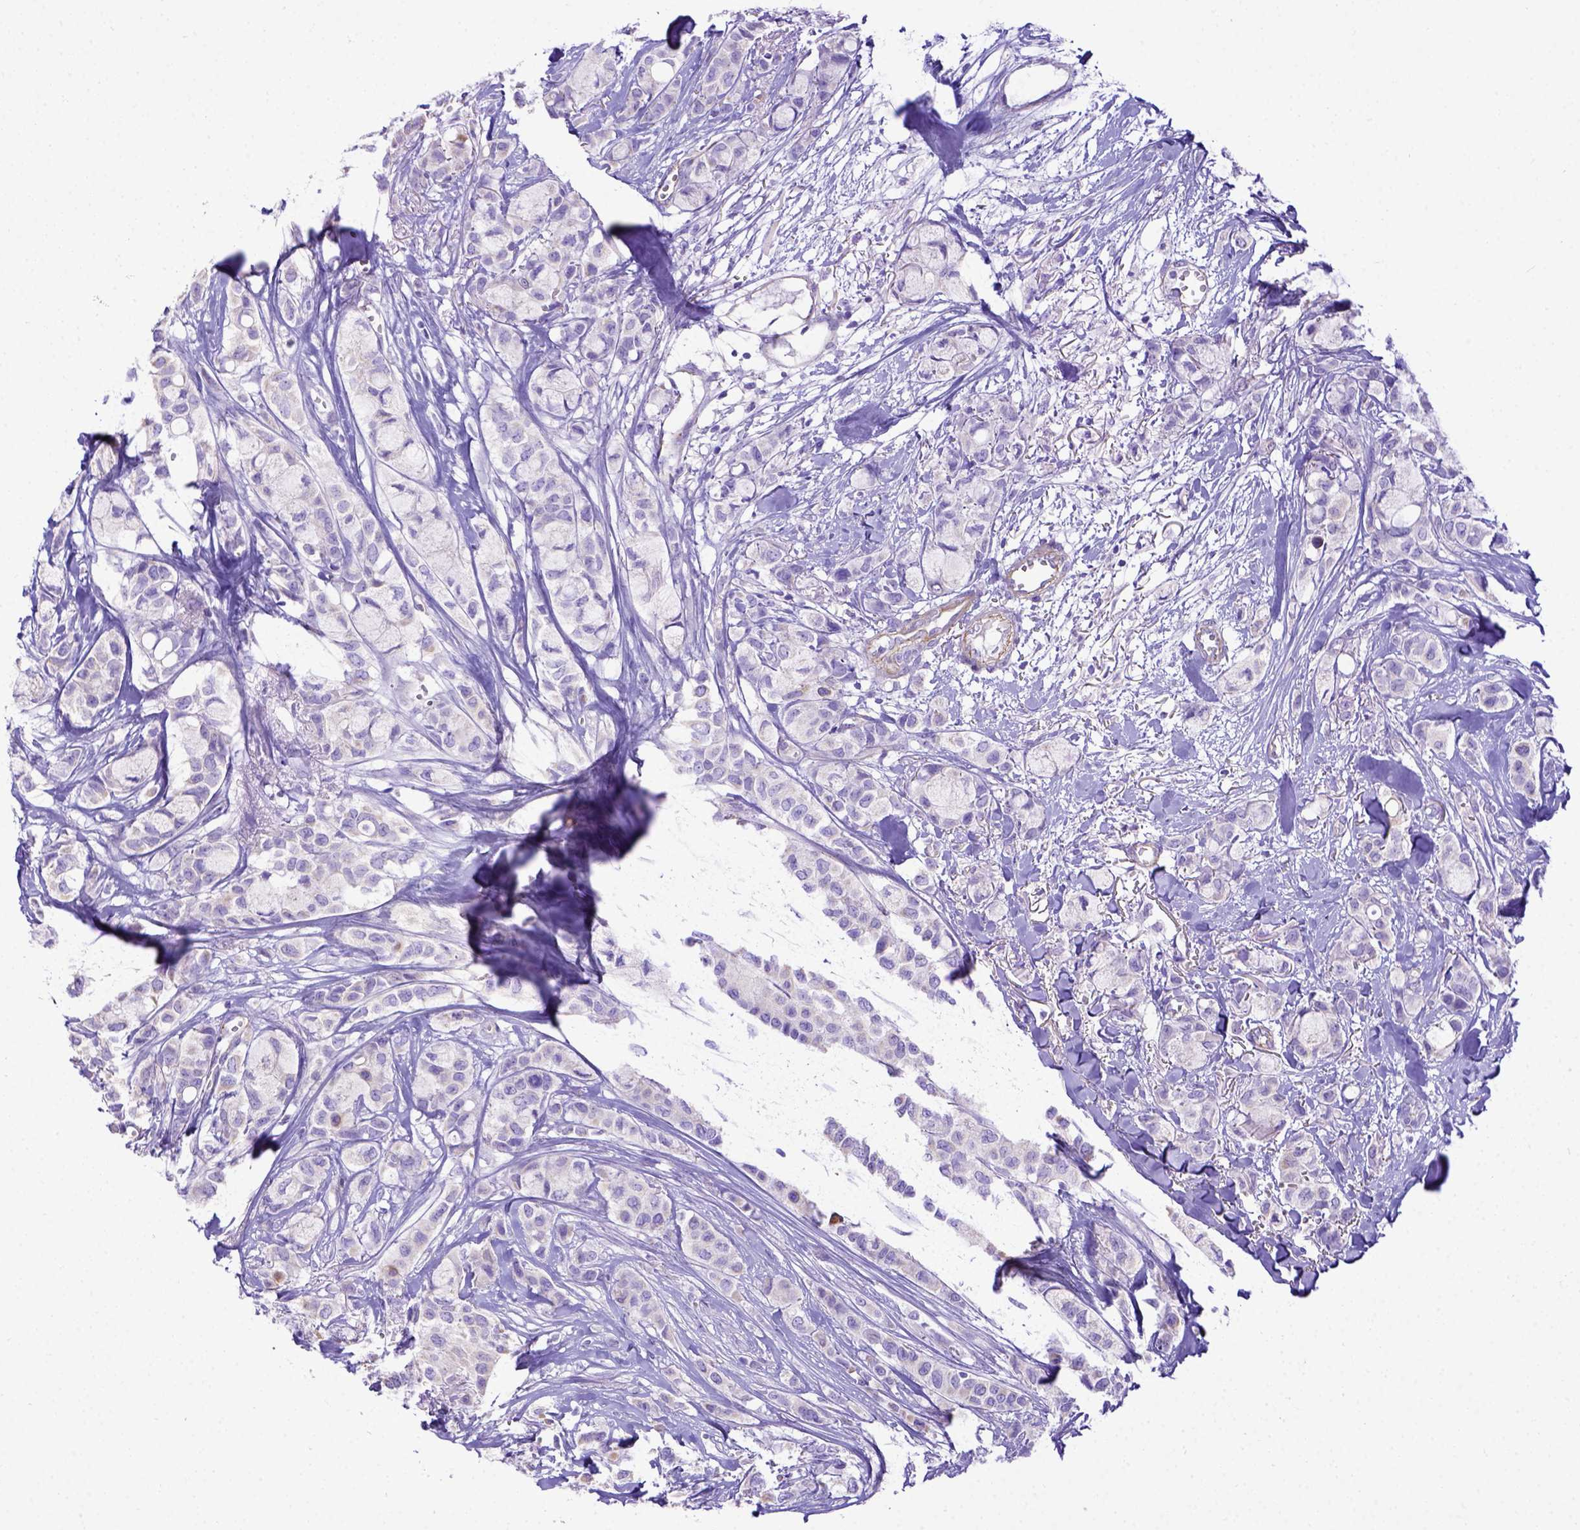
{"staining": {"intensity": "negative", "quantity": "none", "location": "none"}, "tissue": "breast cancer", "cell_type": "Tumor cells", "image_type": "cancer", "snomed": [{"axis": "morphology", "description": "Duct carcinoma"}, {"axis": "topography", "description": "Breast"}], "caption": "This image is of breast cancer stained with immunohistochemistry to label a protein in brown with the nuclei are counter-stained blue. There is no expression in tumor cells.", "gene": "LRRC18", "patient": {"sex": "female", "age": 85}}